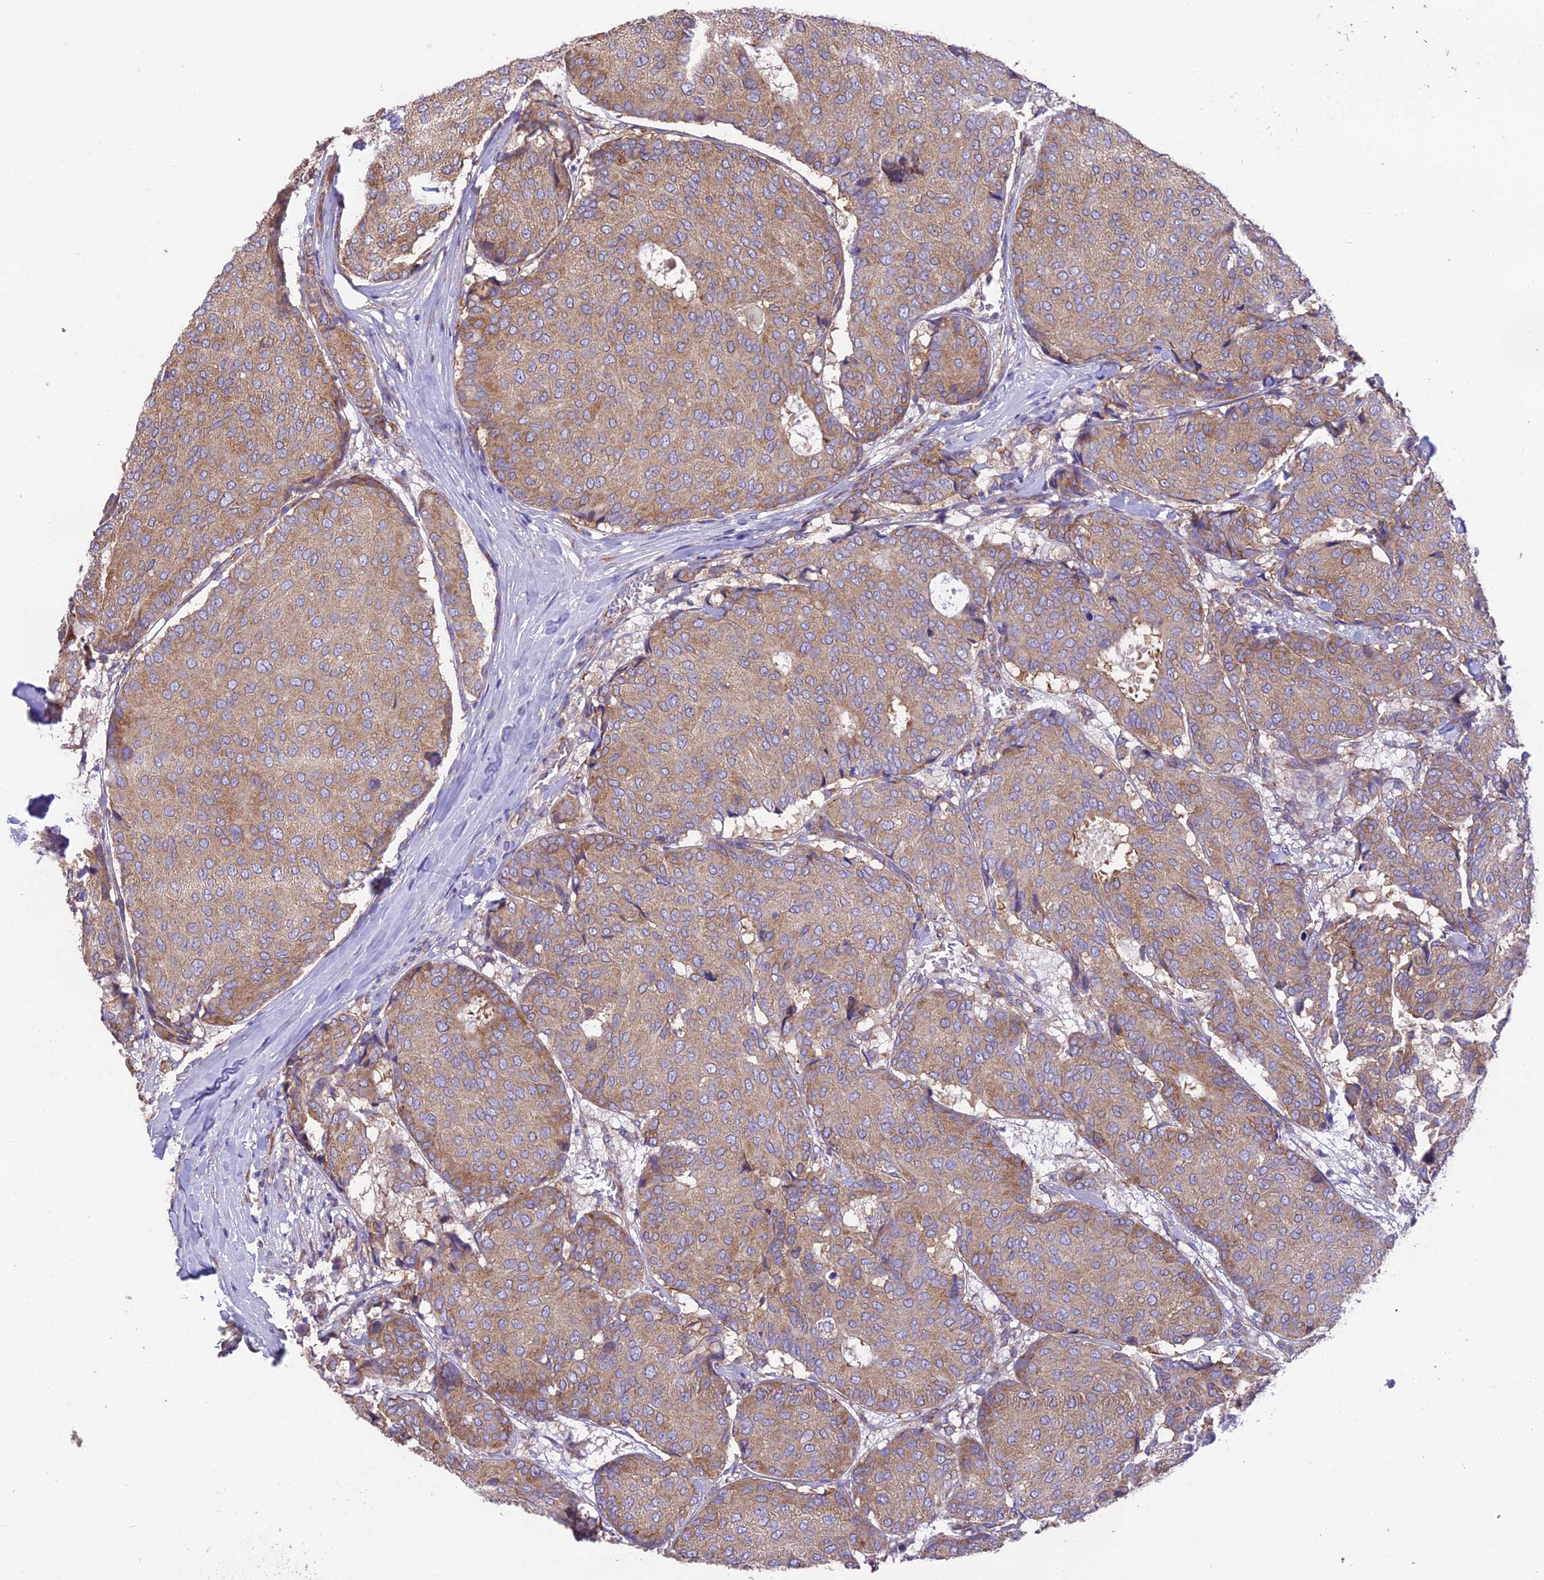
{"staining": {"intensity": "moderate", "quantity": ">75%", "location": "cytoplasmic/membranous"}, "tissue": "breast cancer", "cell_type": "Tumor cells", "image_type": "cancer", "snomed": [{"axis": "morphology", "description": "Duct carcinoma"}, {"axis": "topography", "description": "Breast"}], "caption": "A brown stain labels moderate cytoplasmic/membranous expression of a protein in breast invasive ductal carcinoma tumor cells.", "gene": "BLOC1S4", "patient": {"sex": "female", "age": 75}}